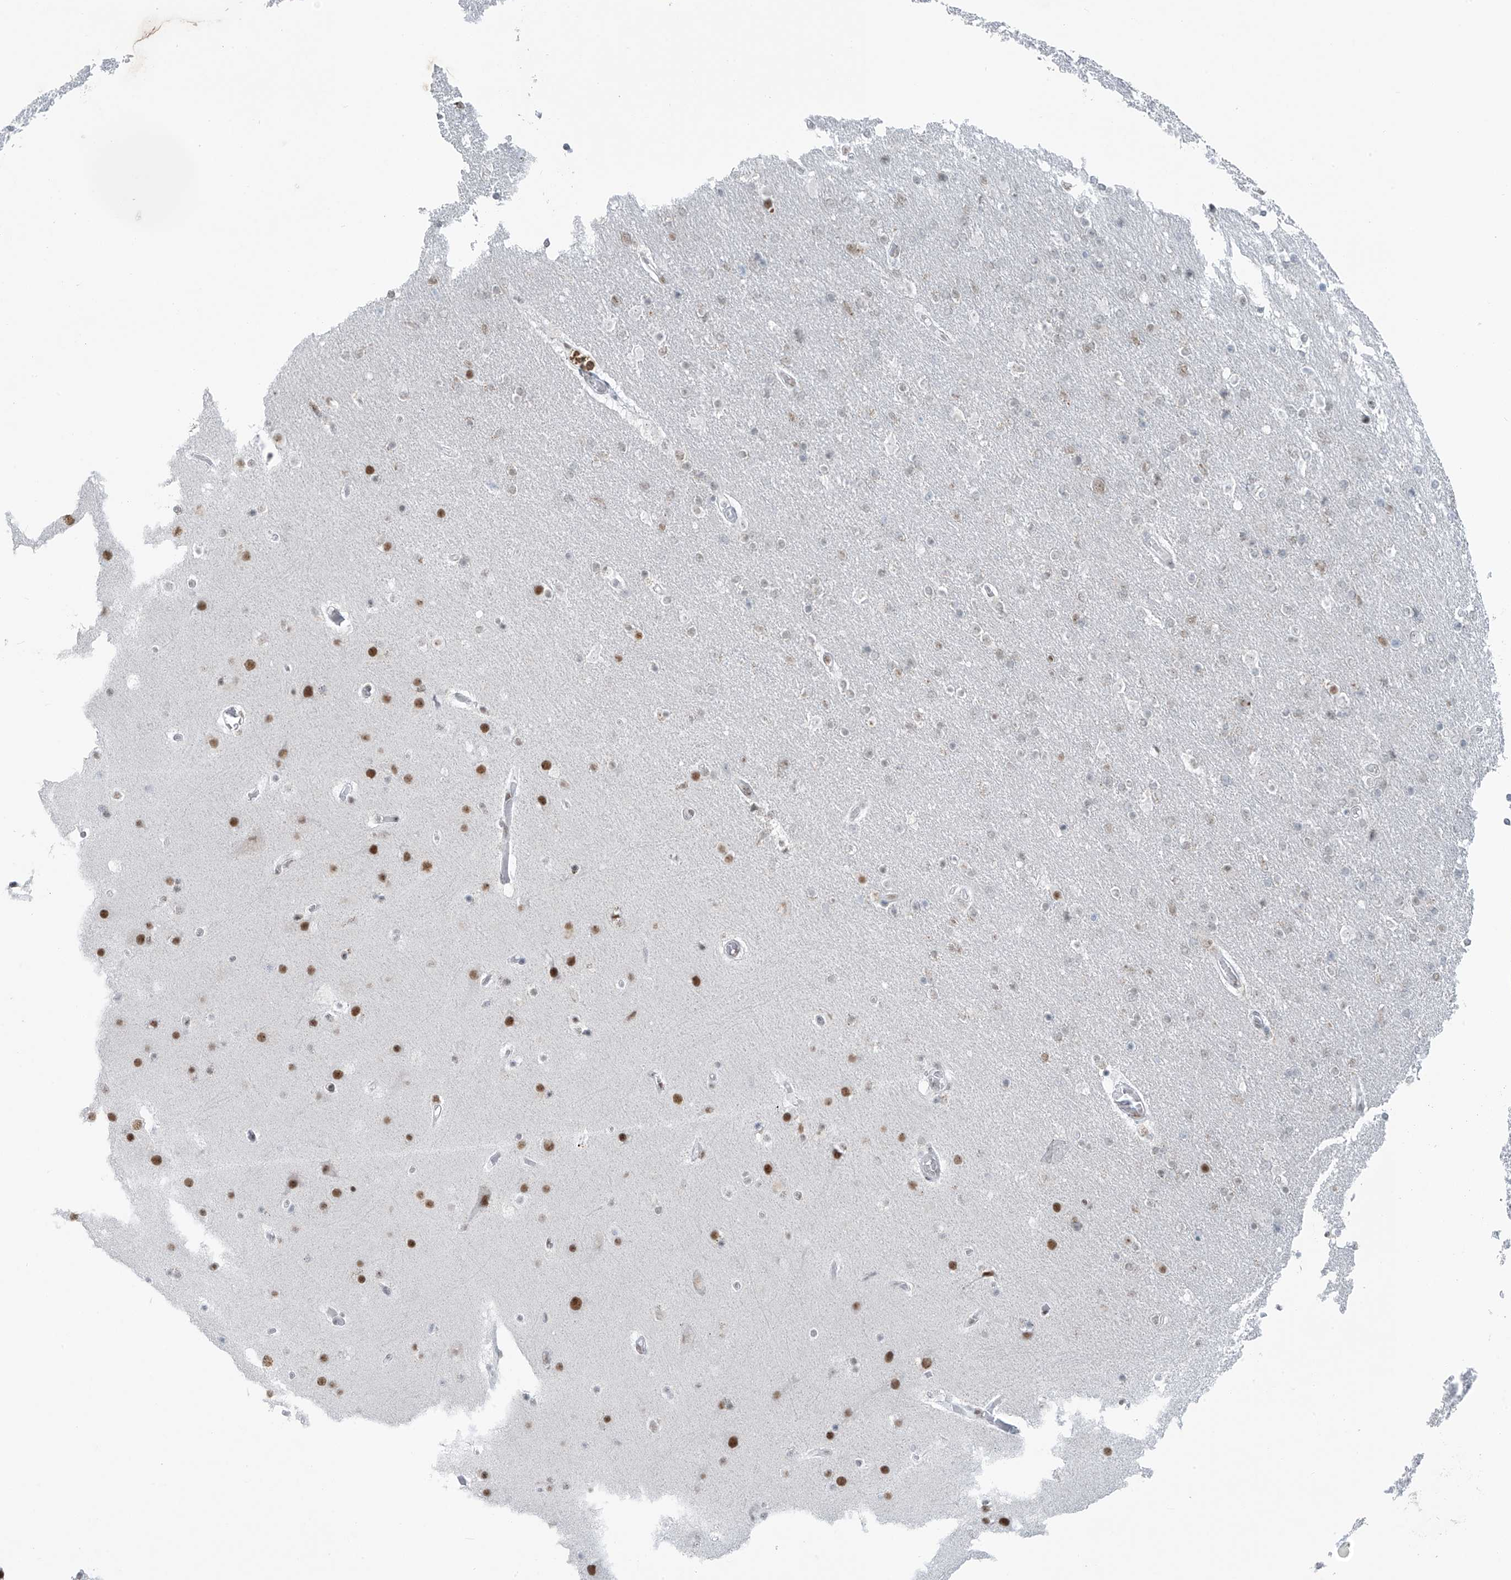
{"staining": {"intensity": "weak", "quantity": "<25%", "location": "nuclear"}, "tissue": "glioma", "cell_type": "Tumor cells", "image_type": "cancer", "snomed": [{"axis": "morphology", "description": "Glioma, malignant, High grade"}, {"axis": "topography", "description": "Cerebral cortex"}], "caption": "This is an immunohistochemistry (IHC) photomicrograph of glioma. There is no staining in tumor cells.", "gene": "WRNIP1", "patient": {"sex": "female", "age": 36}}